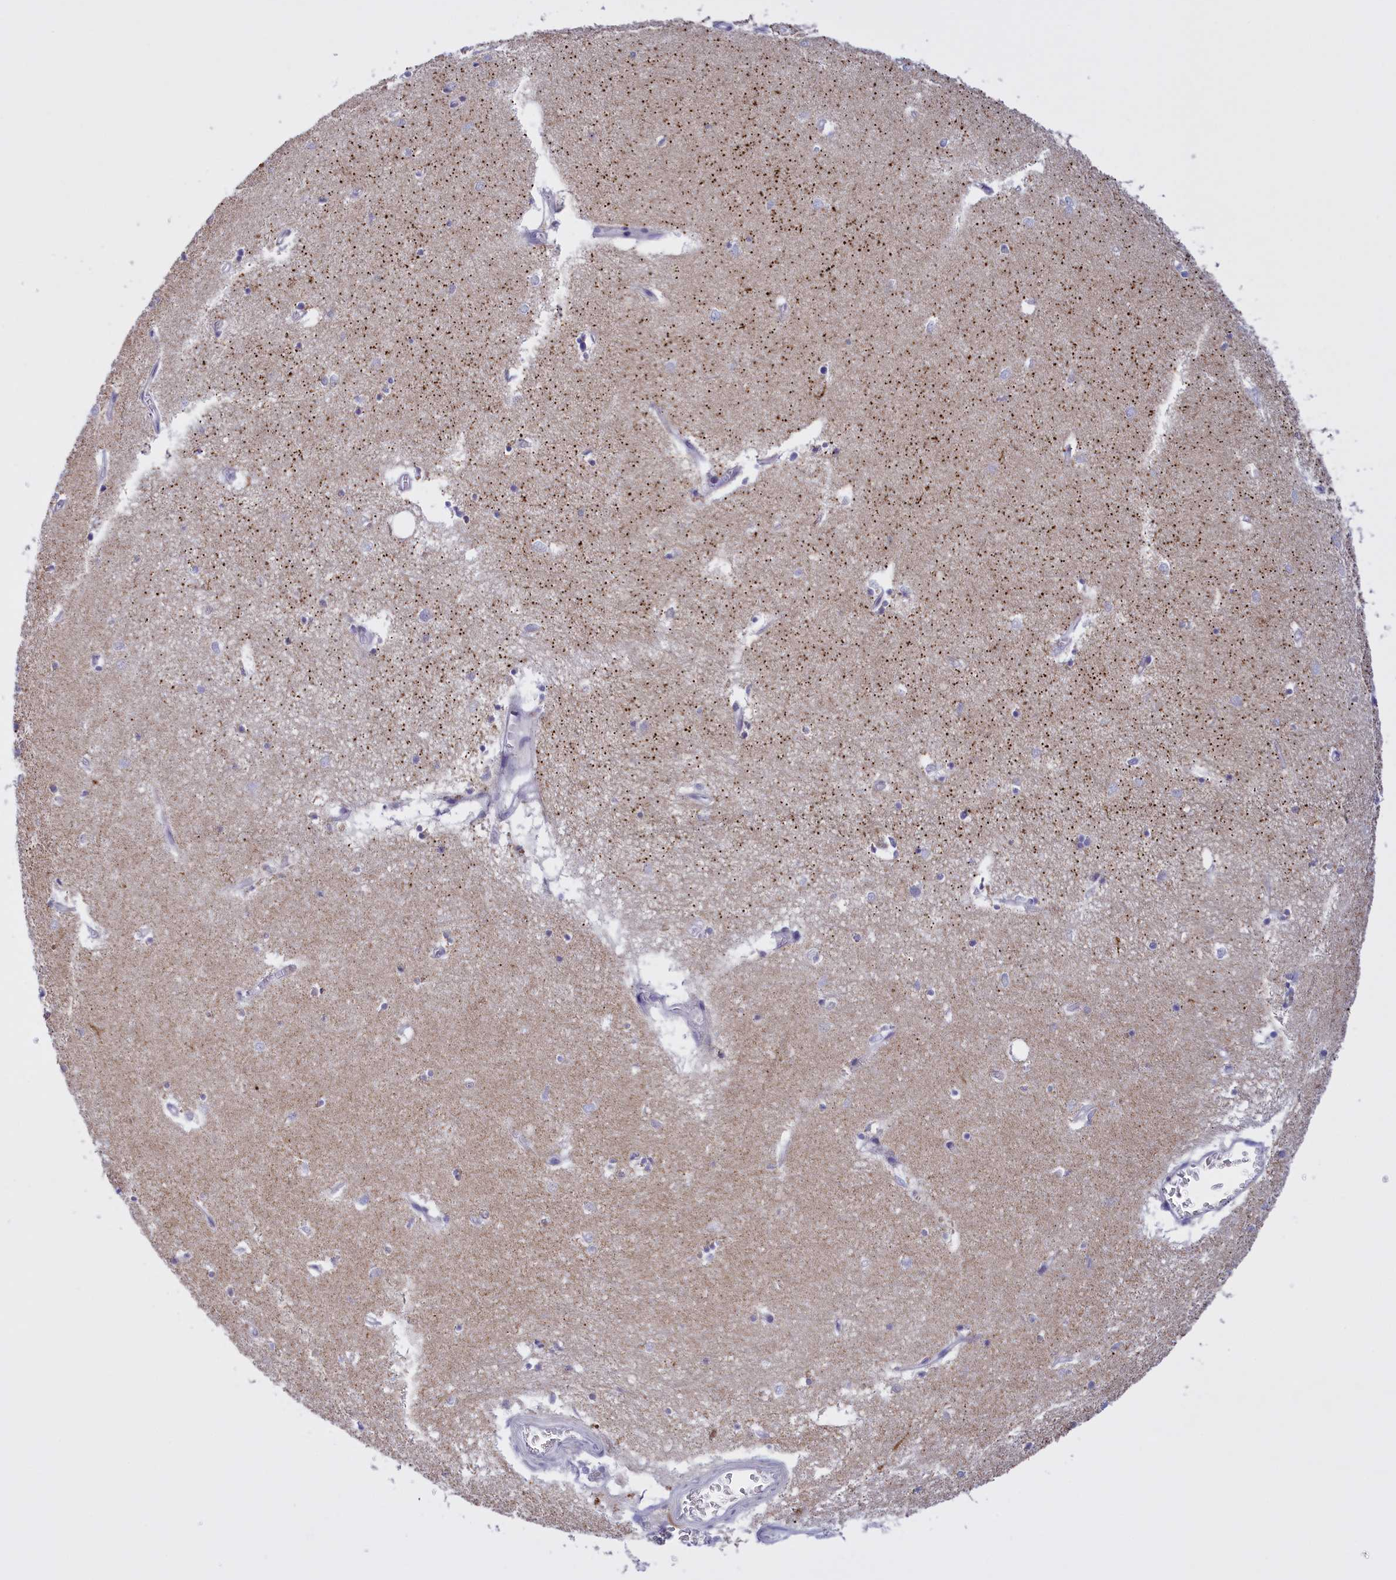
{"staining": {"intensity": "negative", "quantity": "none", "location": "none"}, "tissue": "hippocampus", "cell_type": "Glial cells", "image_type": "normal", "snomed": [{"axis": "morphology", "description": "Normal tissue, NOS"}, {"axis": "topography", "description": "Hippocampus"}], "caption": "An image of hippocampus stained for a protein exhibits no brown staining in glial cells.", "gene": "FAM149B1", "patient": {"sex": "female", "age": 64}}